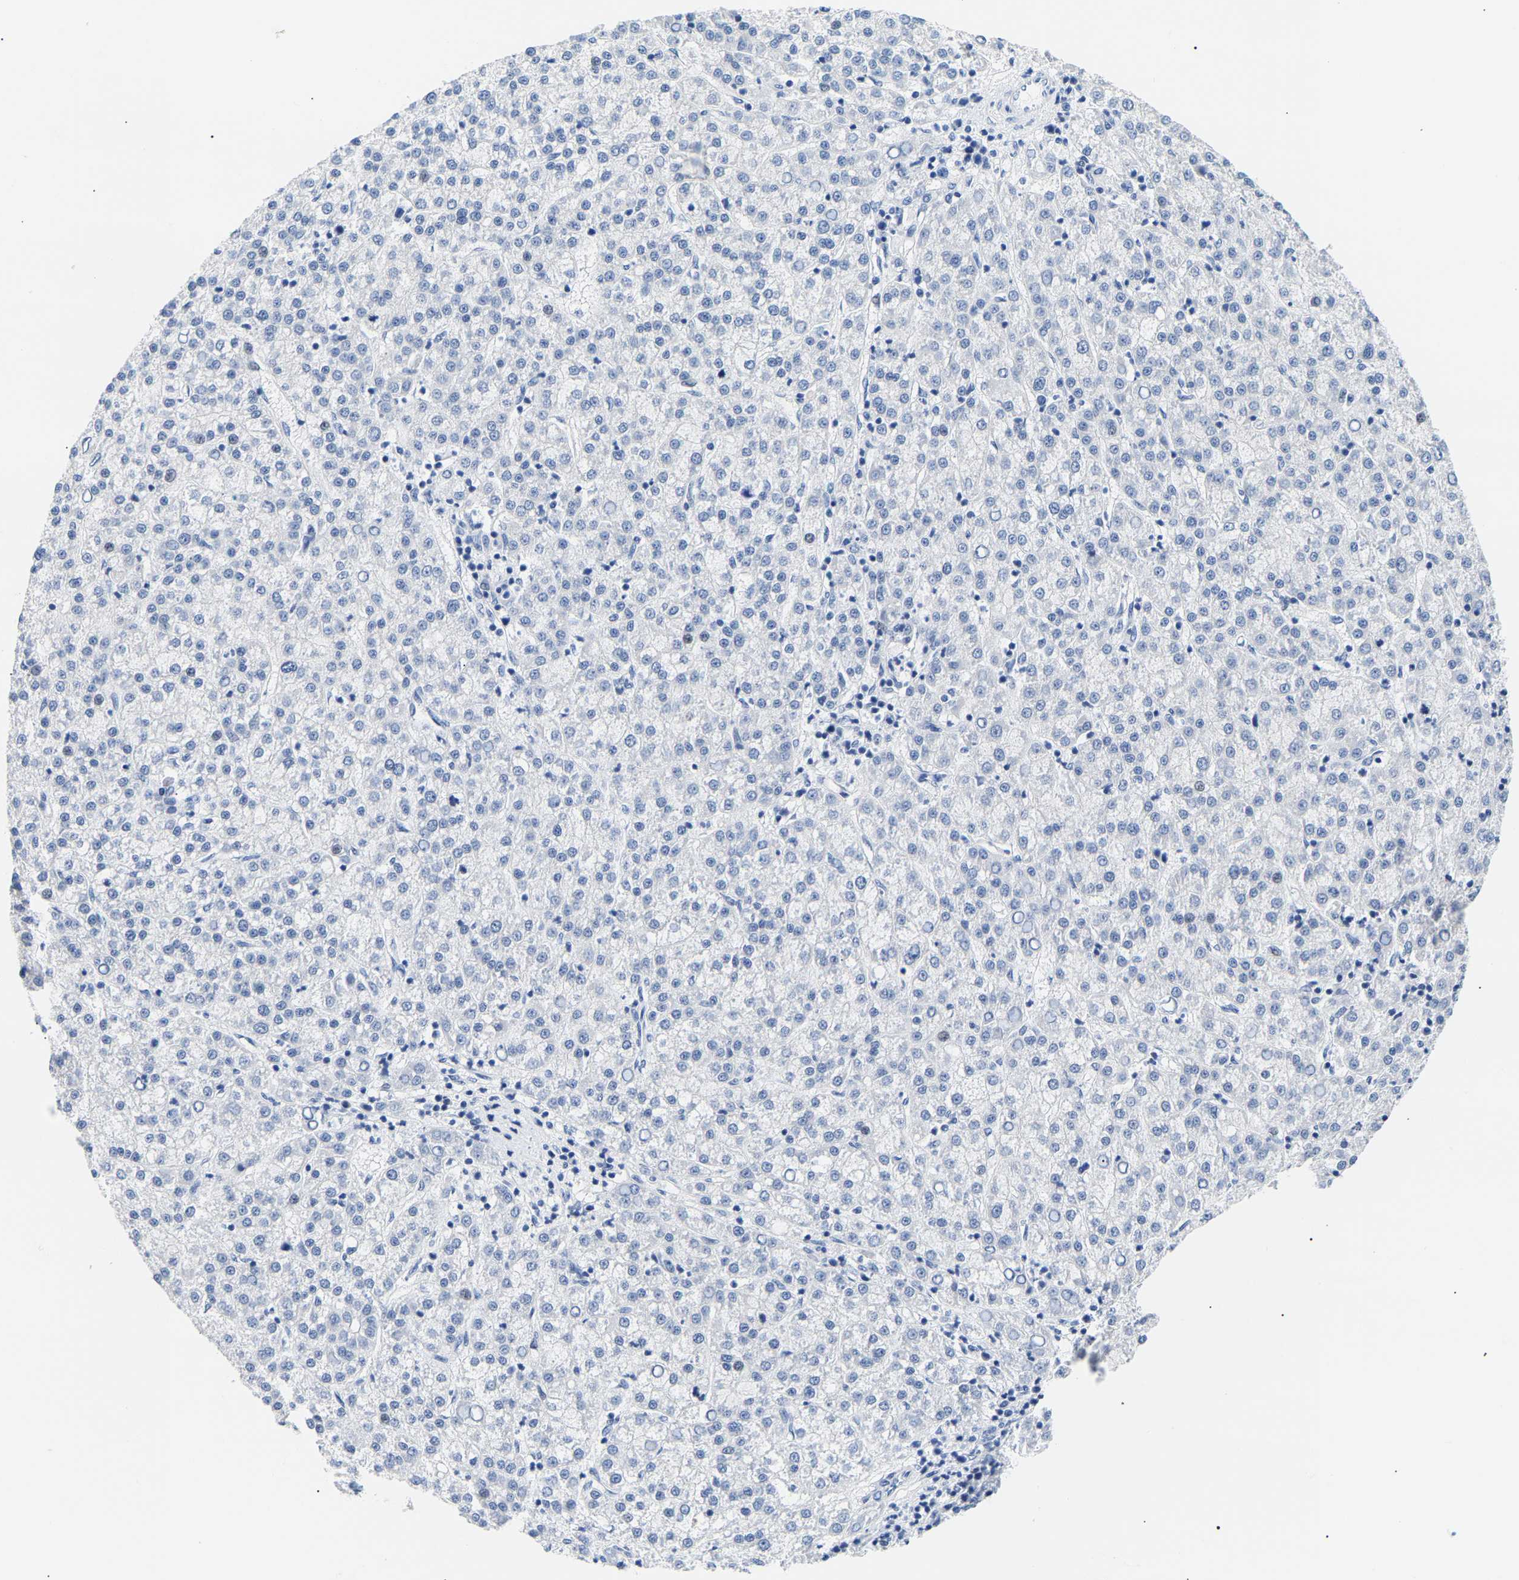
{"staining": {"intensity": "negative", "quantity": "none", "location": "none"}, "tissue": "liver cancer", "cell_type": "Tumor cells", "image_type": "cancer", "snomed": [{"axis": "morphology", "description": "Carcinoma, Hepatocellular, NOS"}, {"axis": "topography", "description": "Liver"}], "caption": "Protein analysis of liver cancer shows no significant positivity in tumor cells.", "gene": "SPINK2", "patient": {"sex": "female", "age": 58}}